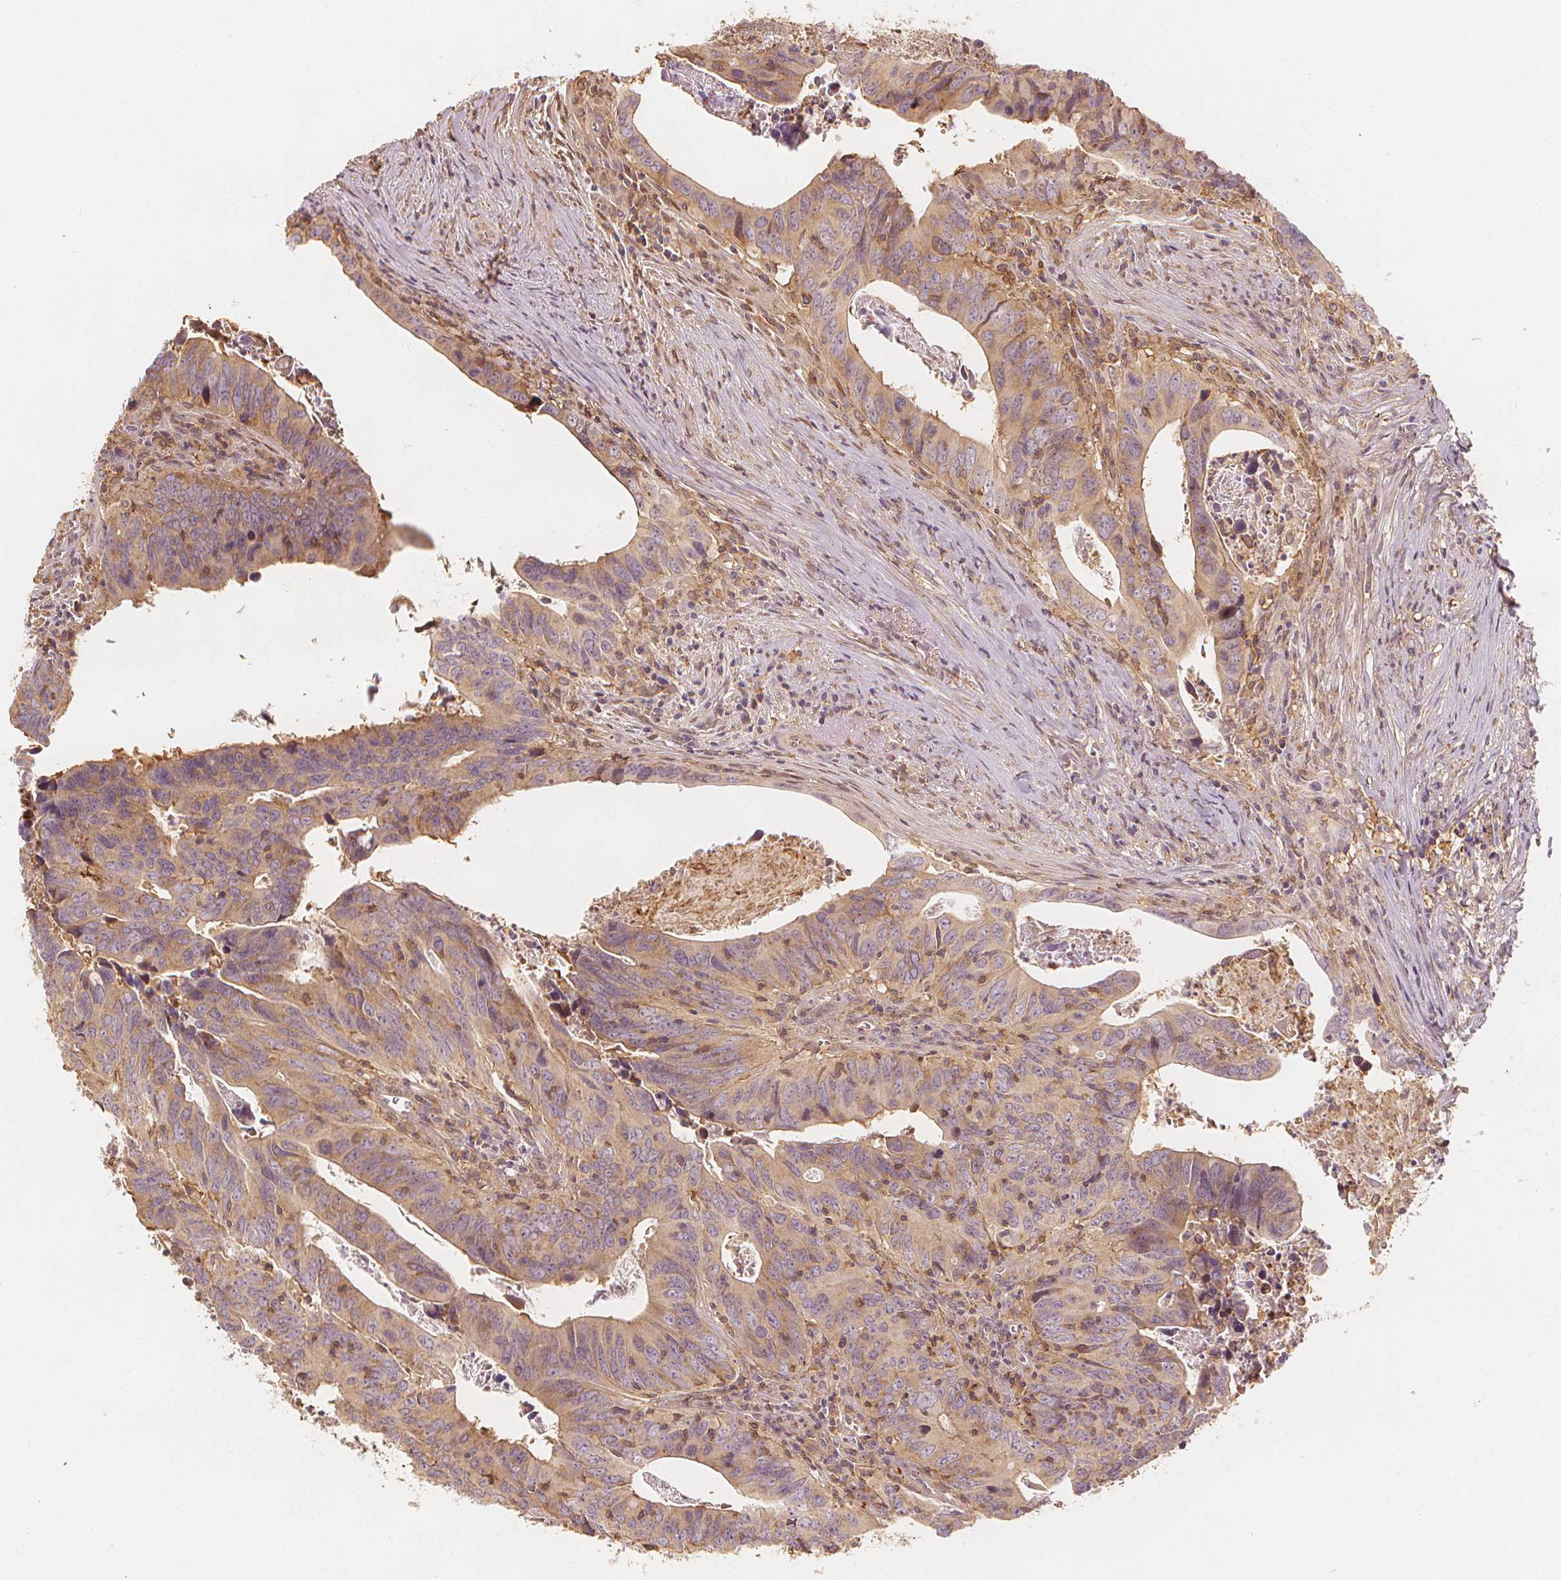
{"staining": {"intensity": "weak", "quantity": "25%-75%", "location": "cytoplasmic/membranous"}, "tissue": "colorectal cancer", "cell_type": "Tumor cells", "image_type": "cancer", "snomed": [{"axis": "morphology", "description": "Adenocarcinoma, NOS"}, {"axis": "topography", "description": "Colon"}], "caption": "Colorectal adenocarcinoma stained with DAB immunohistochemistry exhibits low levels of weak cytoplasmic/membranous expression in approximately 25%-75% of tumor cells.", "gene": "ARHGAP26", "patient": {"sex": "female", "age": 82}}